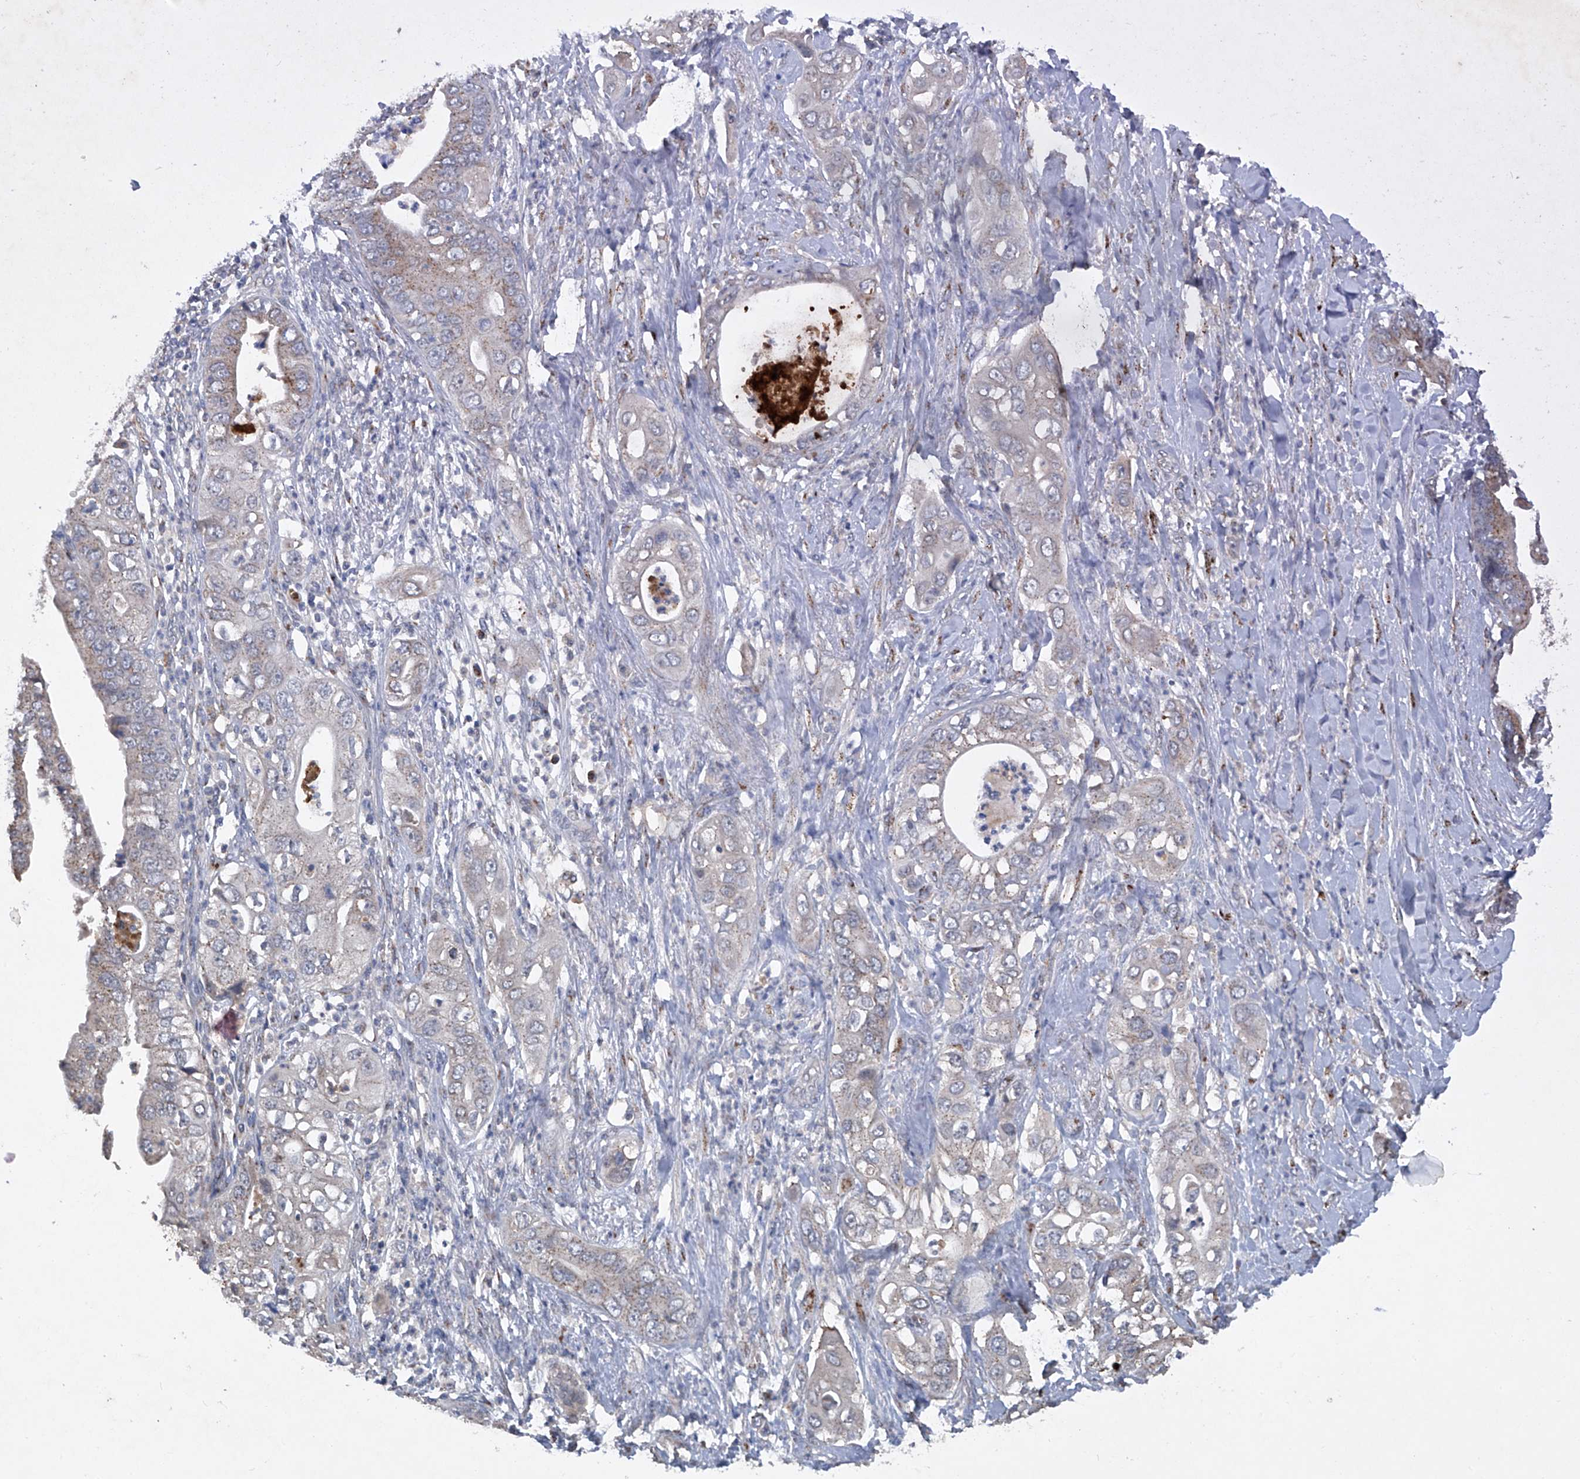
{"staining": {"intensity": "weak", "quantity": "<25%", "location": "cytoplasmic/membranous"}, "tissue": "pancreatic cancer", "cell_type": "Tumor cells", "image_type": "cancer", "snomed": [{"axis": "morphology", "description": "Adenocarcinoma, NOS"}, {"axis": "topography", "description": "Pancreas"}], "caption": "Immunohistochemistry (IHC) micrograph of neoplastic tissue: human pancreatic cancer stained with DAB demonstrates no significant protein expression in tumor cells.", "gene": "PCSK5", "patient": {"sex": "female", "age": 78}}